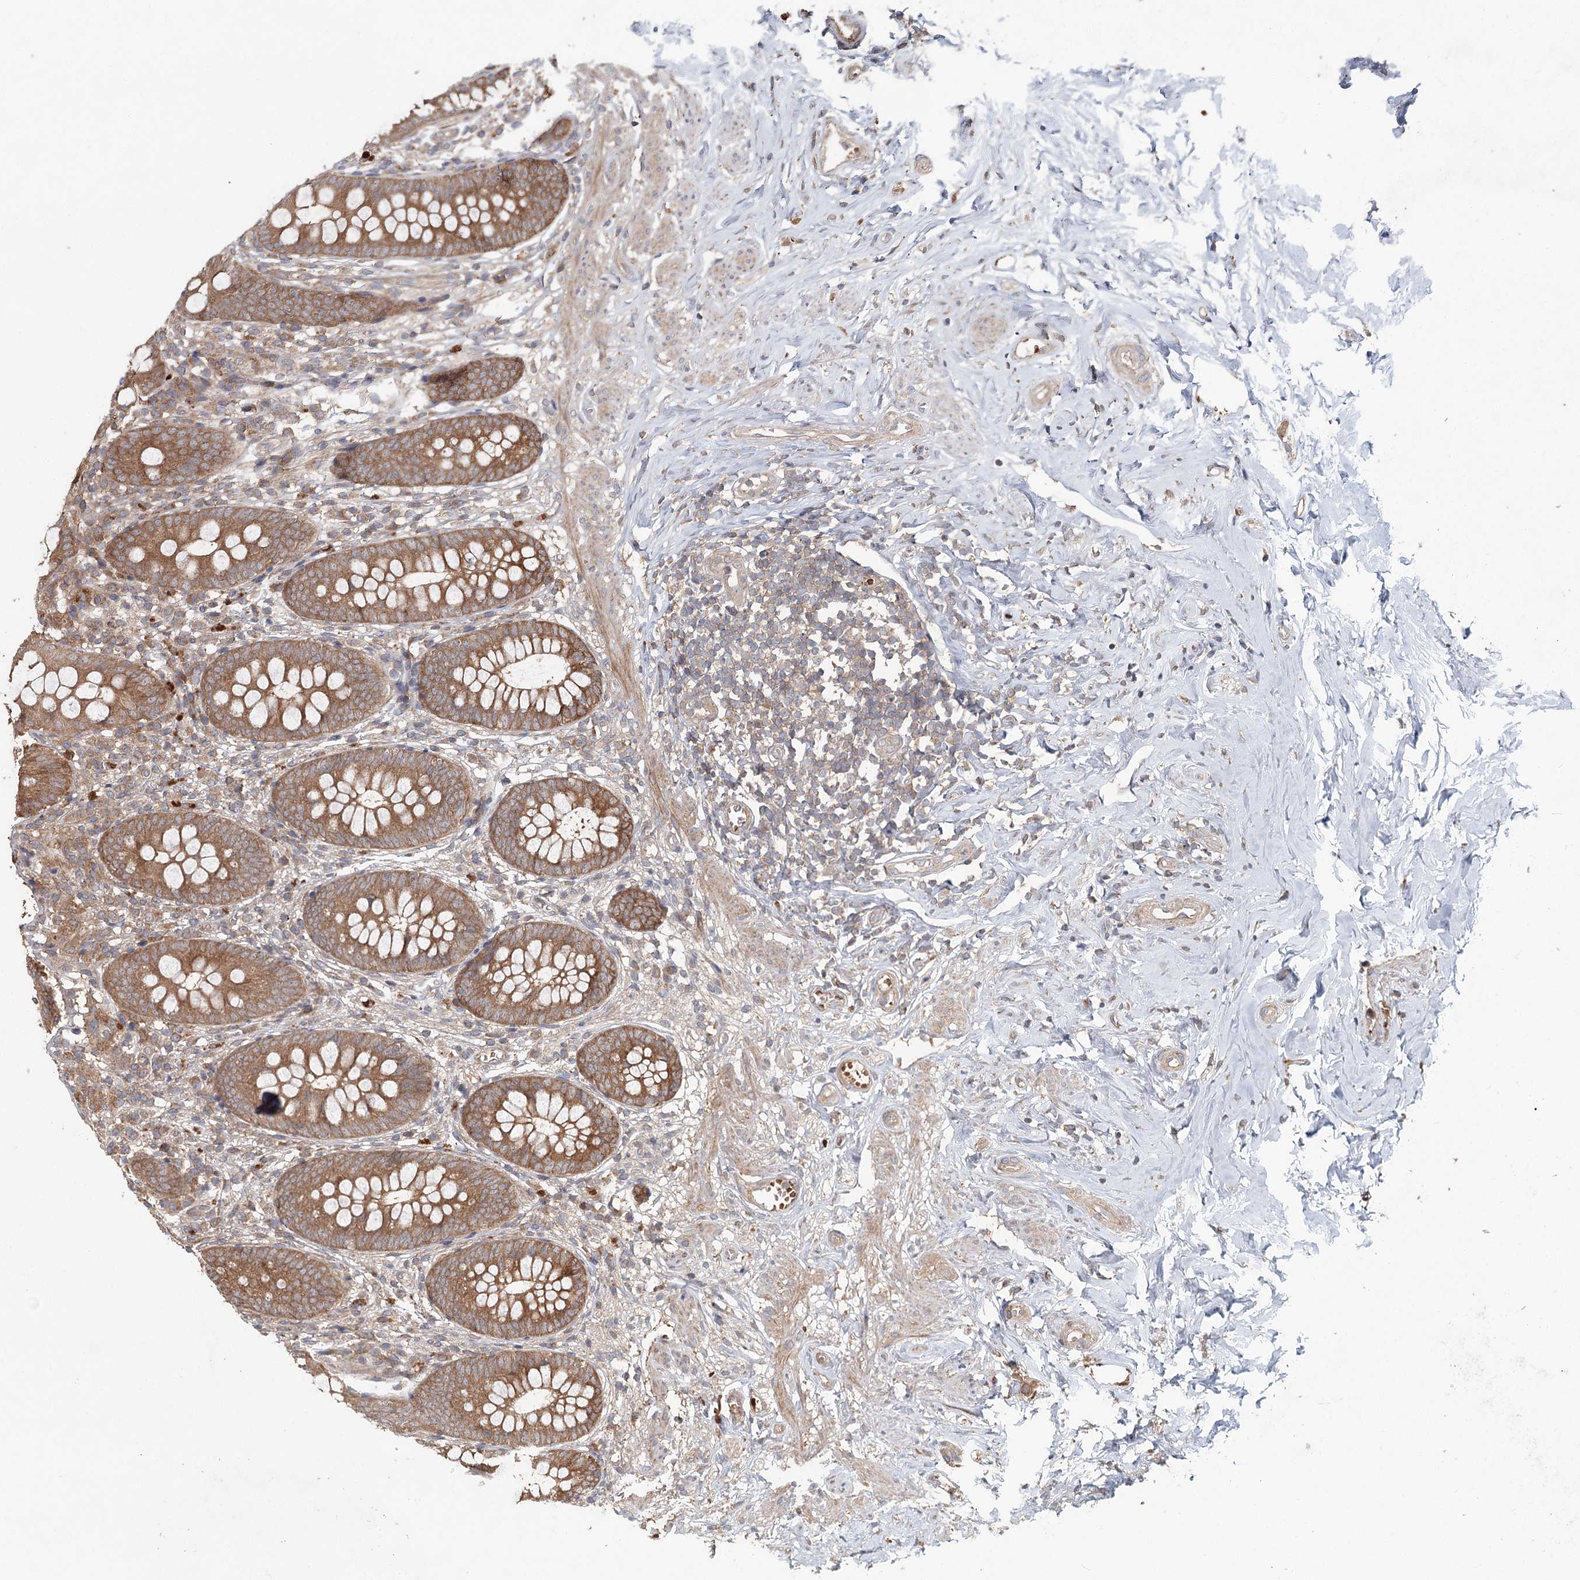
{"staining": {"intensity": "moderate", "quantity": ">75%", "location": "cytoplasmic/membranous"}, "tissue": "appendix", "cell_type": "Glandular cells", "image_type": "normal", "snomed": [{"axis": "morphology", "description": "Normal tissue, NOS"}, {"axis": "topography", "description": "Appendix"}], "caption": "Glandular cells show moderate cytoplasmic/membranous expression in approximately >75% of cells in unremarkable appendix.", "gene": "ENSG00000273217", "patient": {"sex": "female", "age": 51}}